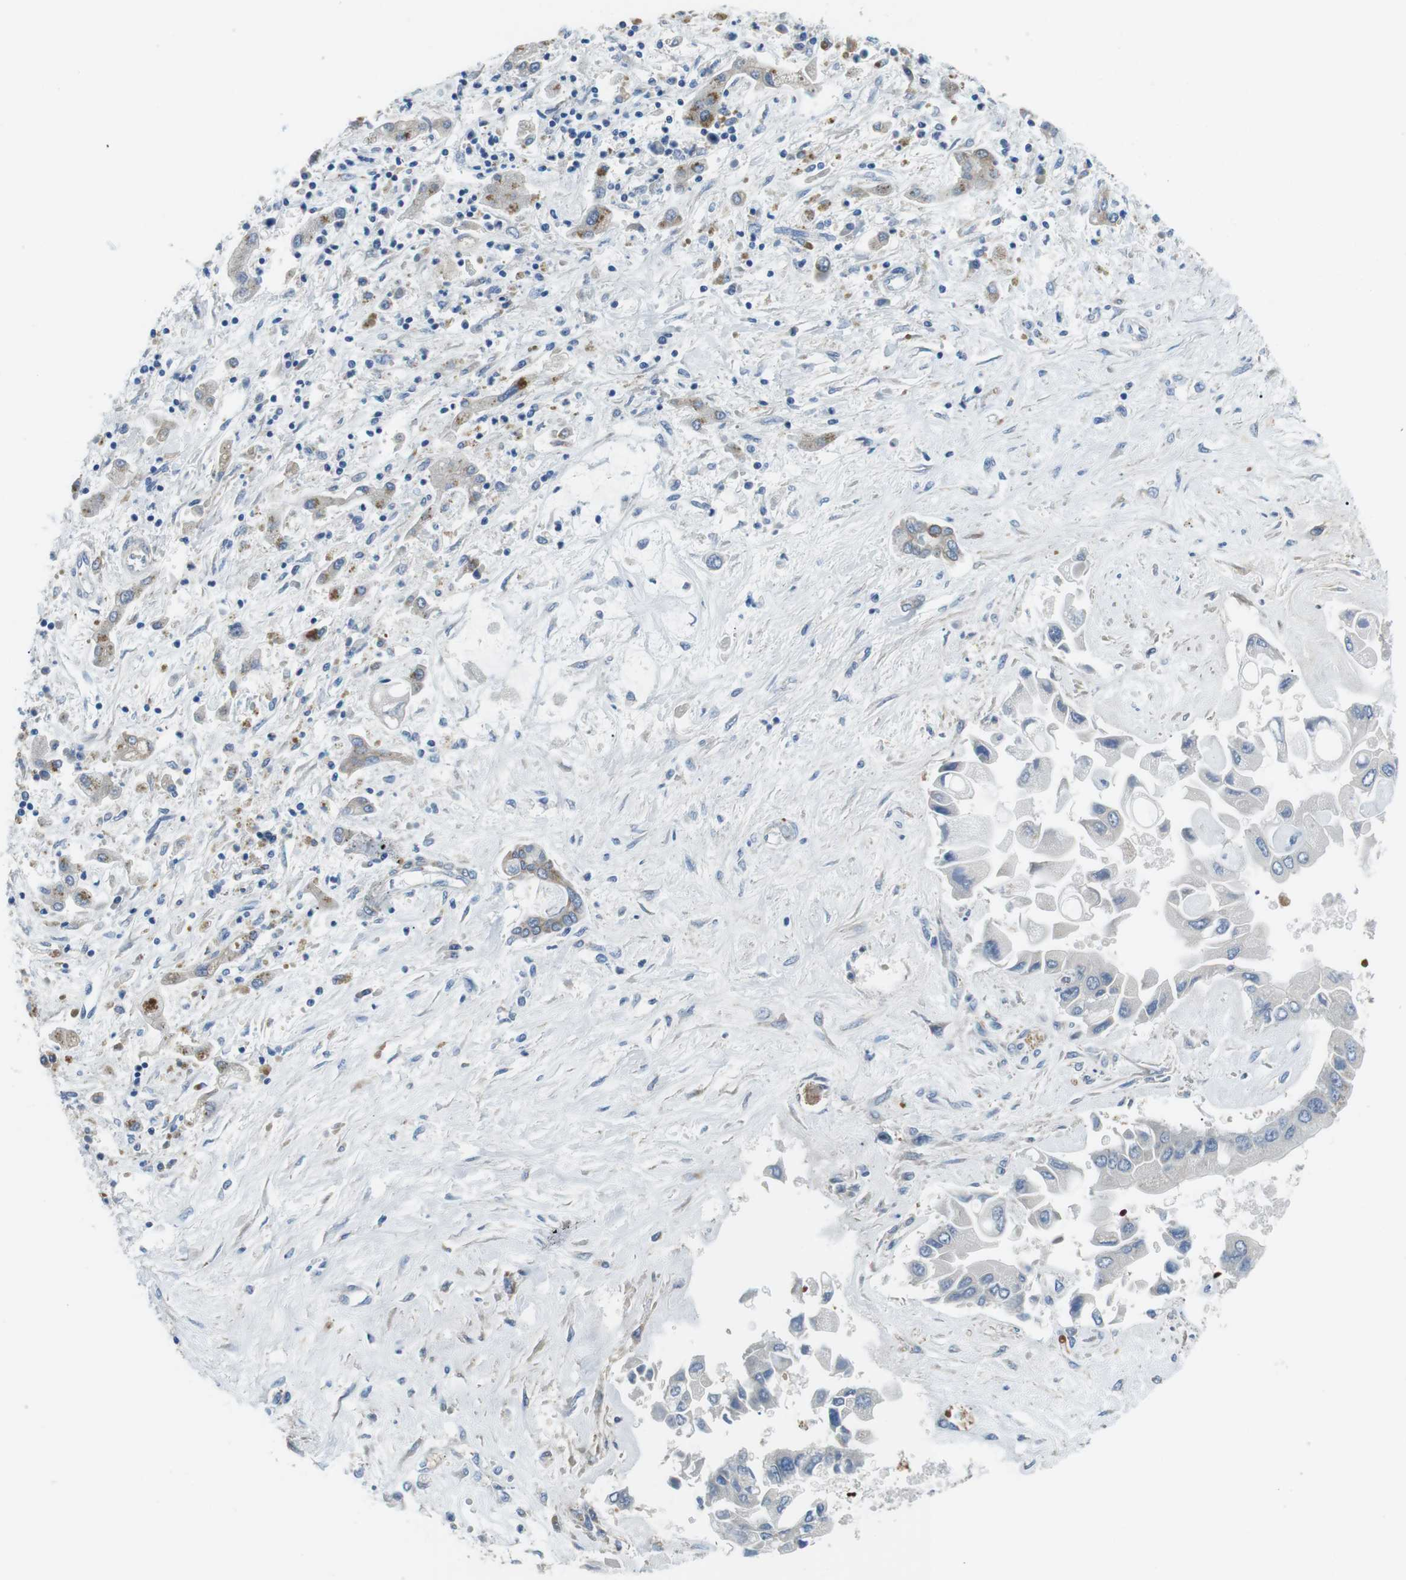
{"staining": {"intensity": "negative", "quantity": "none", "location": "none"}, "tissue": "liver cancer", "cell_type": "Tumor cells", "image_type": "cancer", "snomed": [{"axis": "morphology", "description": "Cholangiocarcinoma"}, {"axis": "topography", "description": "Liver"}], "caption": "Tumor cells are negative for brown protein staining in liver cancer (cholangiocarcinoma). The staining is performed using DAB brown chromogen with nuclei counter-stained in using hematoxylin.", "gene": "WSCD1", "patient": {"sex": "male", "age": 50}}